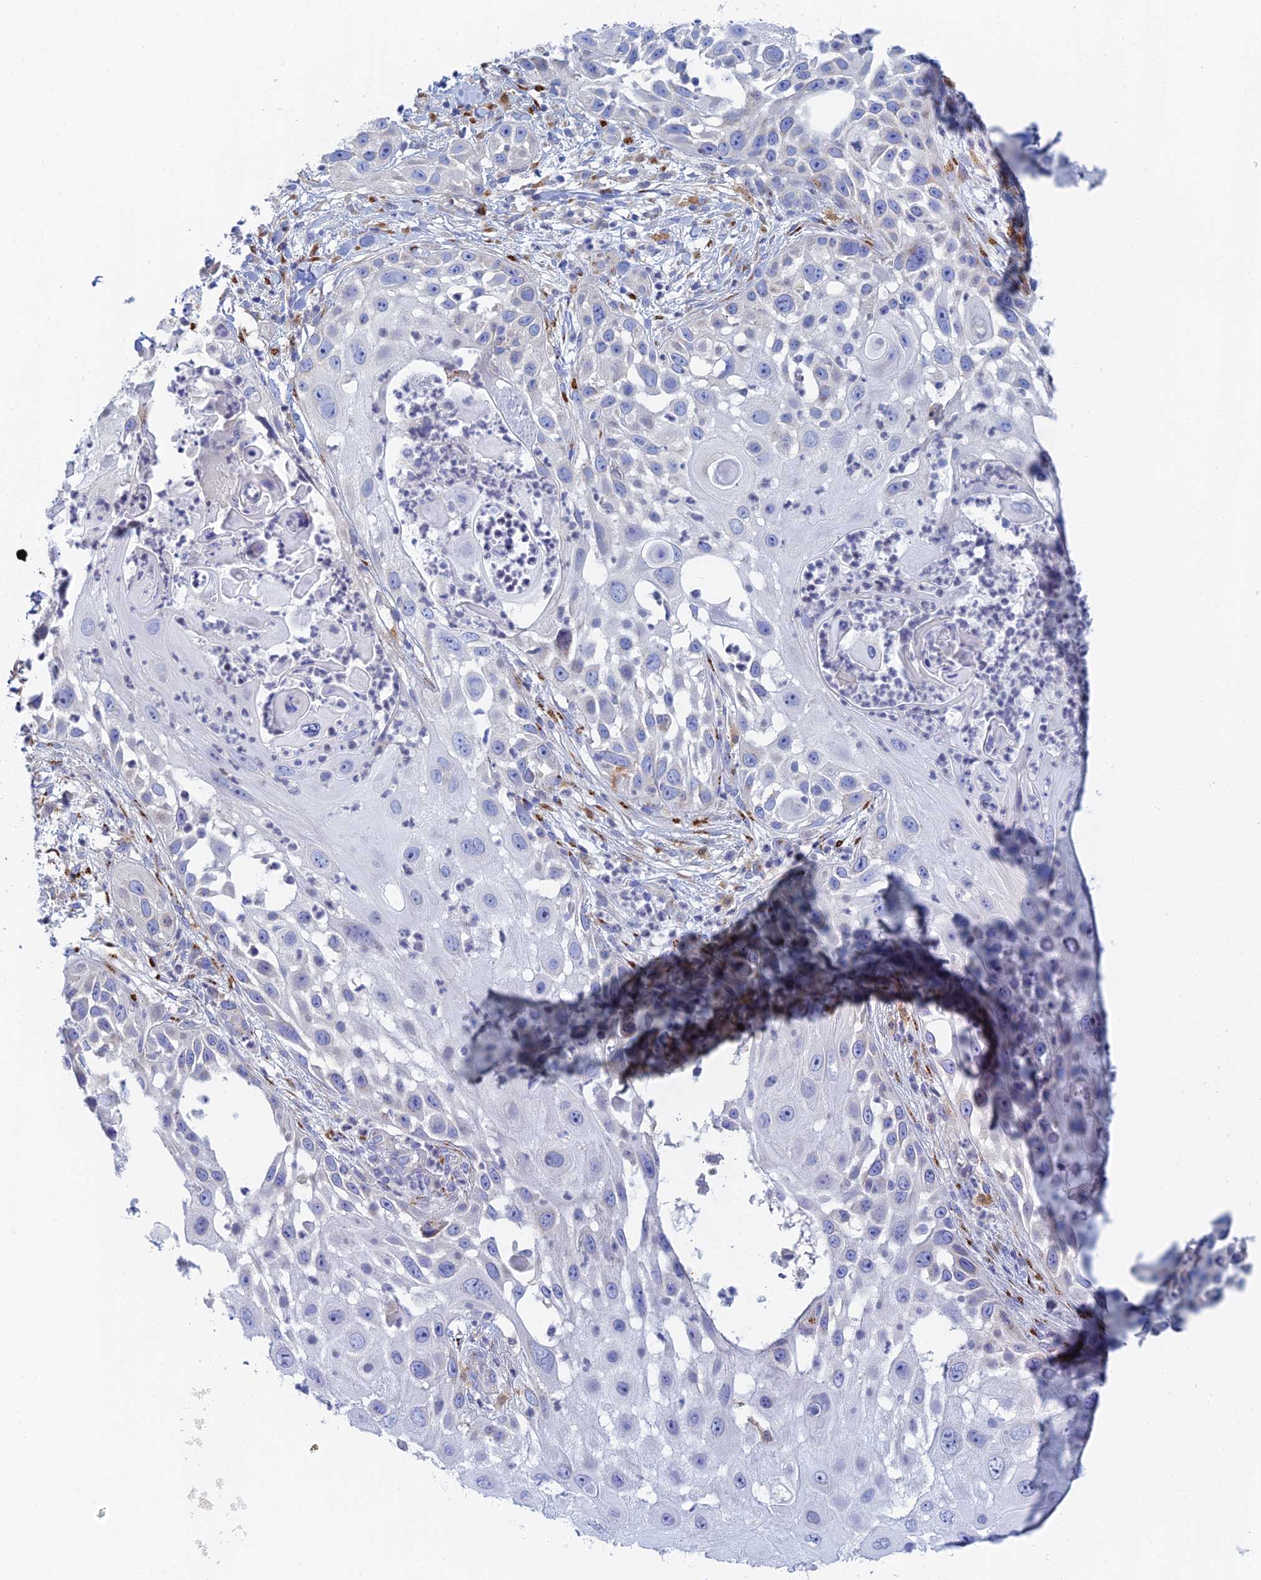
{"staining": {"intensity": "negative", "quantity": "none", "location": "none"}, "tissue": "skin cancer", "cell_type": "Tumor cells", "image_type": "cancer", "snomed": [{"axis": "morphology", "description": "Squamous cell carcinoma, NOS"}, {"axis": "topography", "description": "Skin"}], "caption": "DAB (3,3'-diaminobenzidine) immunohistochemical staining of human skin cancer shows no significant staining in tumor cells.", "gene": "SLC24A3", "patient": {"sex": "female", "age": 44}}